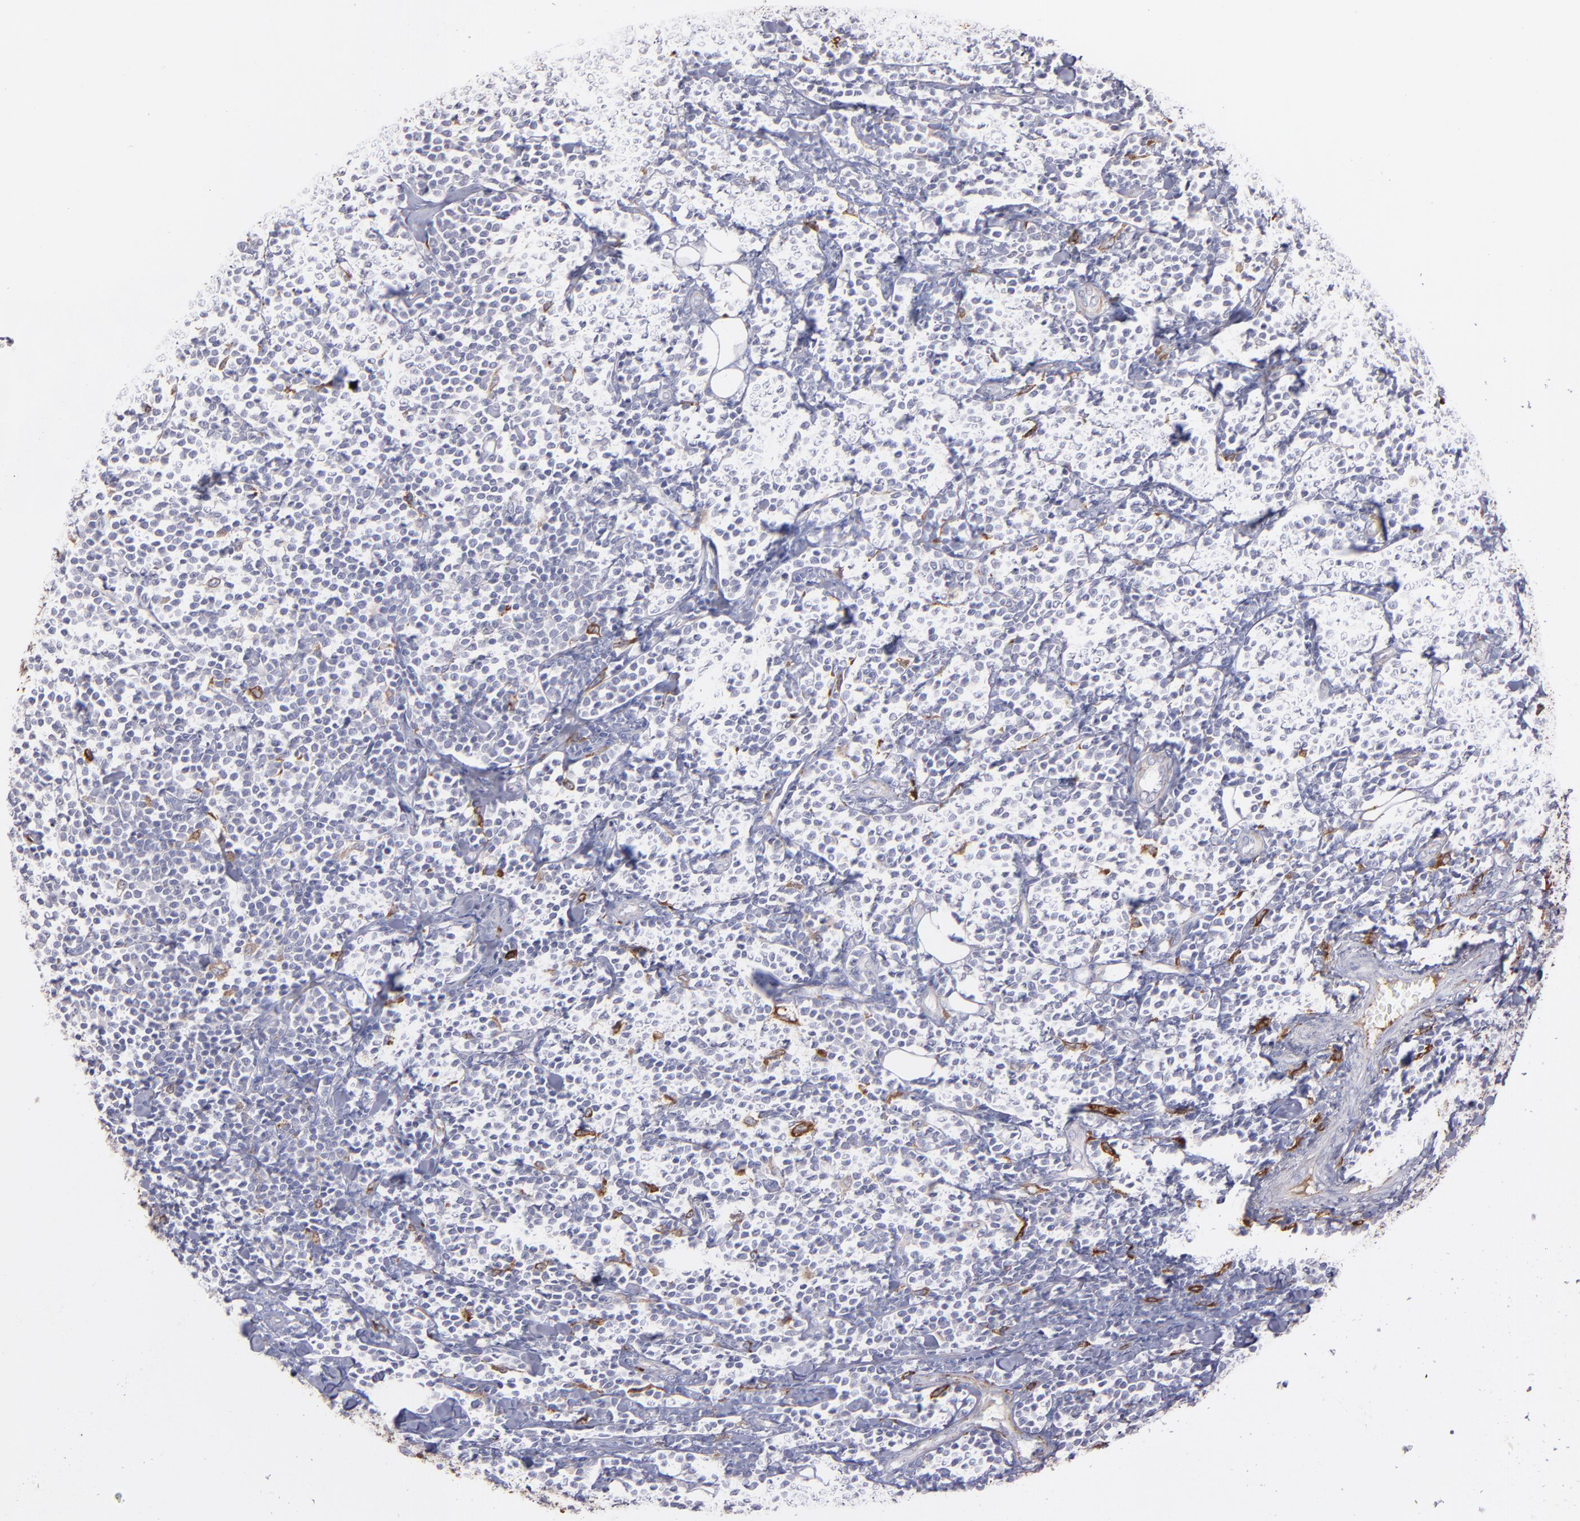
{"staining": {"intensity": "negative", "quantity": "none", "location": "none"}, "tissue": "lymphoma", "cell_type": "Tumor cells", "image_type": "cancer", "snomed": [{"axis": "morphology", "description": "Malignant lymphoma, non-Hodgkin's type, Low grade"}, {"axis": "topography", "description": "Soft tissue"}], "caption": "Lymphoma stained for a protein using immunohistochemistry (IHC) demonstrates no staining tumor cells.", "gene": "C1QA", "patient": {"sex": "male", "age": 92}}